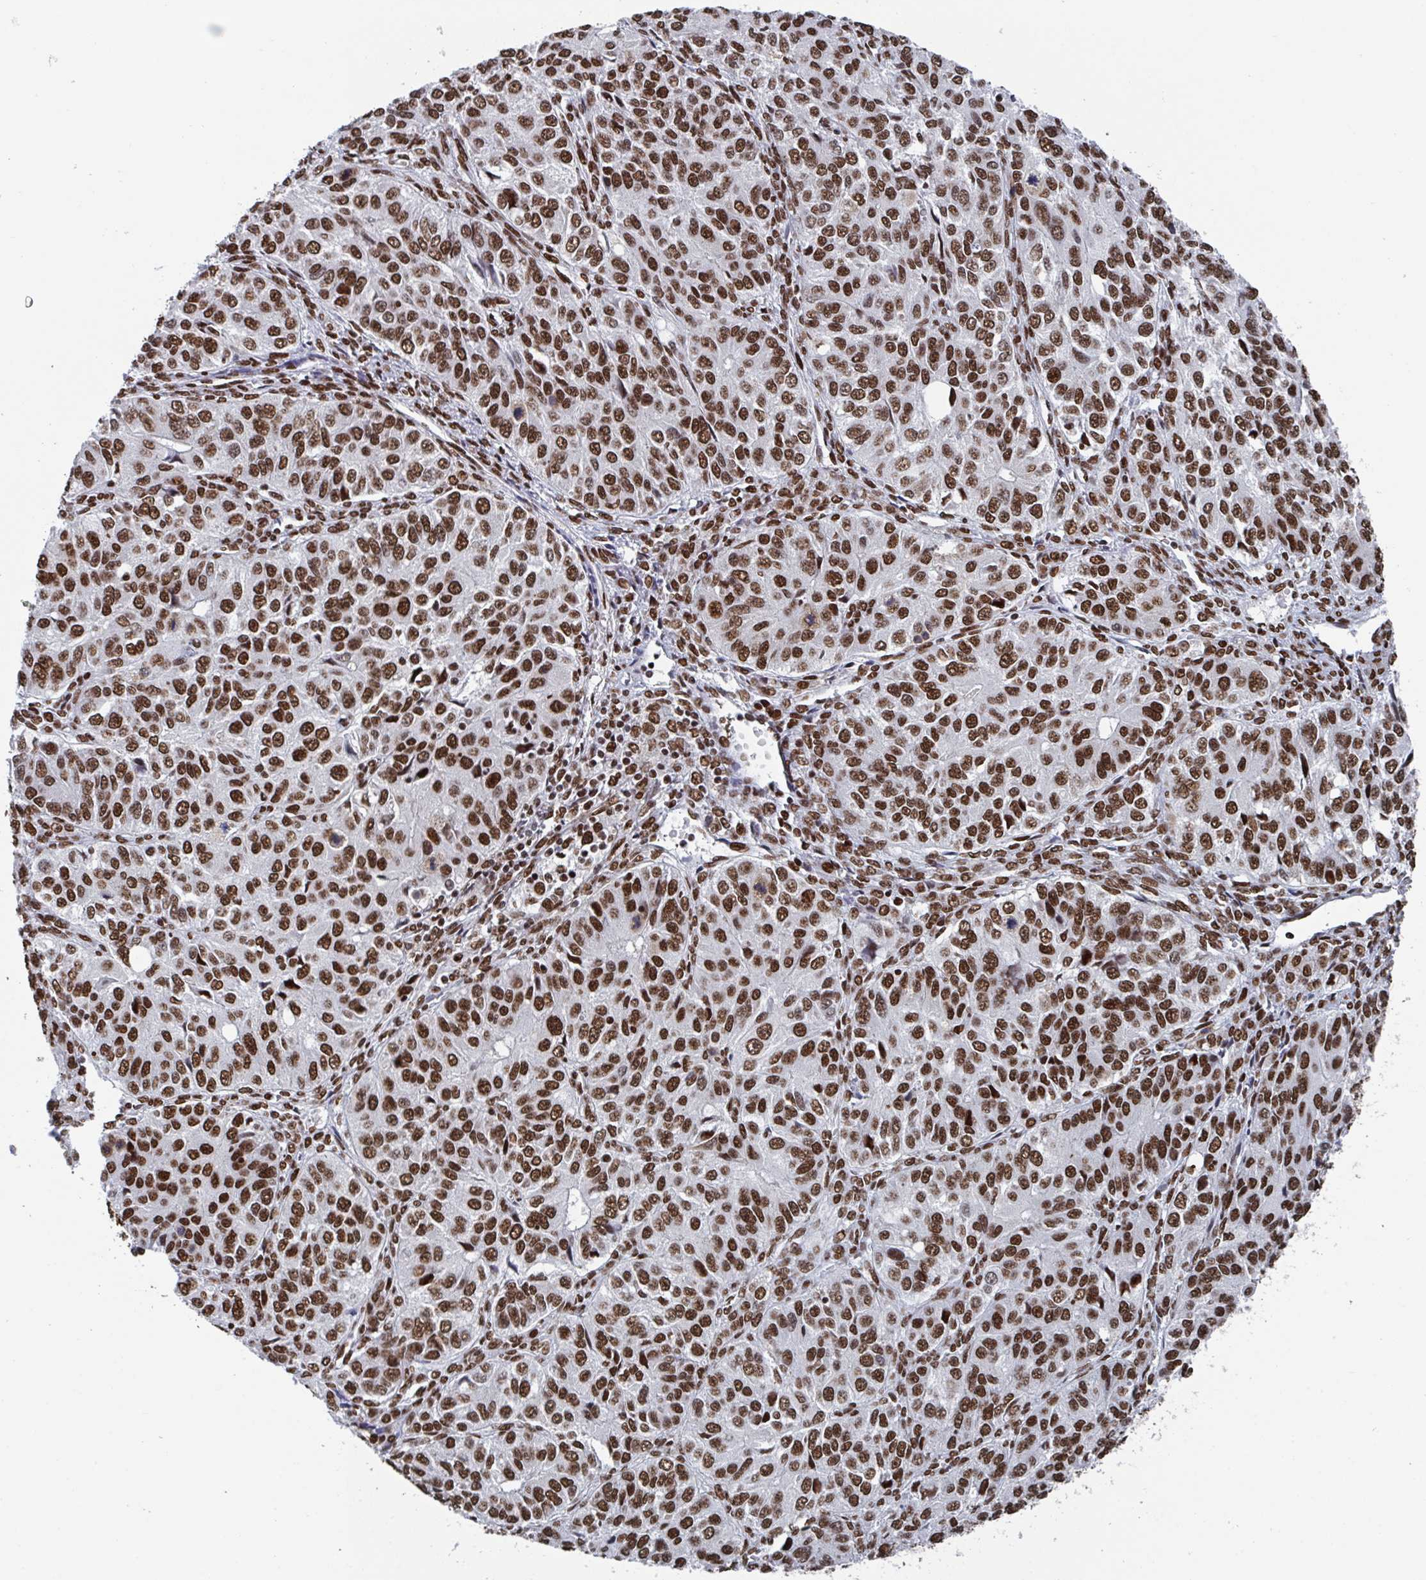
{"staining": {"intensity": "strong", "quantity": ">75%", "location": "nuclear"}, "tissue": "ovarian cancer", "cell_type": "Tumor cells", "image_type": "cancer", "snomed": [{"axis": "morphology", "description": "Carcinoma, endometroid"}, {"axis": "topography", "description": "Ovary"}], "caption": "Immunohistochemical staining of human ovarian cancer displays strong nuclear protein positivity in approximately >75% of tumor cells.", "gene": "ZNF607", "patient": {"sex": "female", "age": 51}}